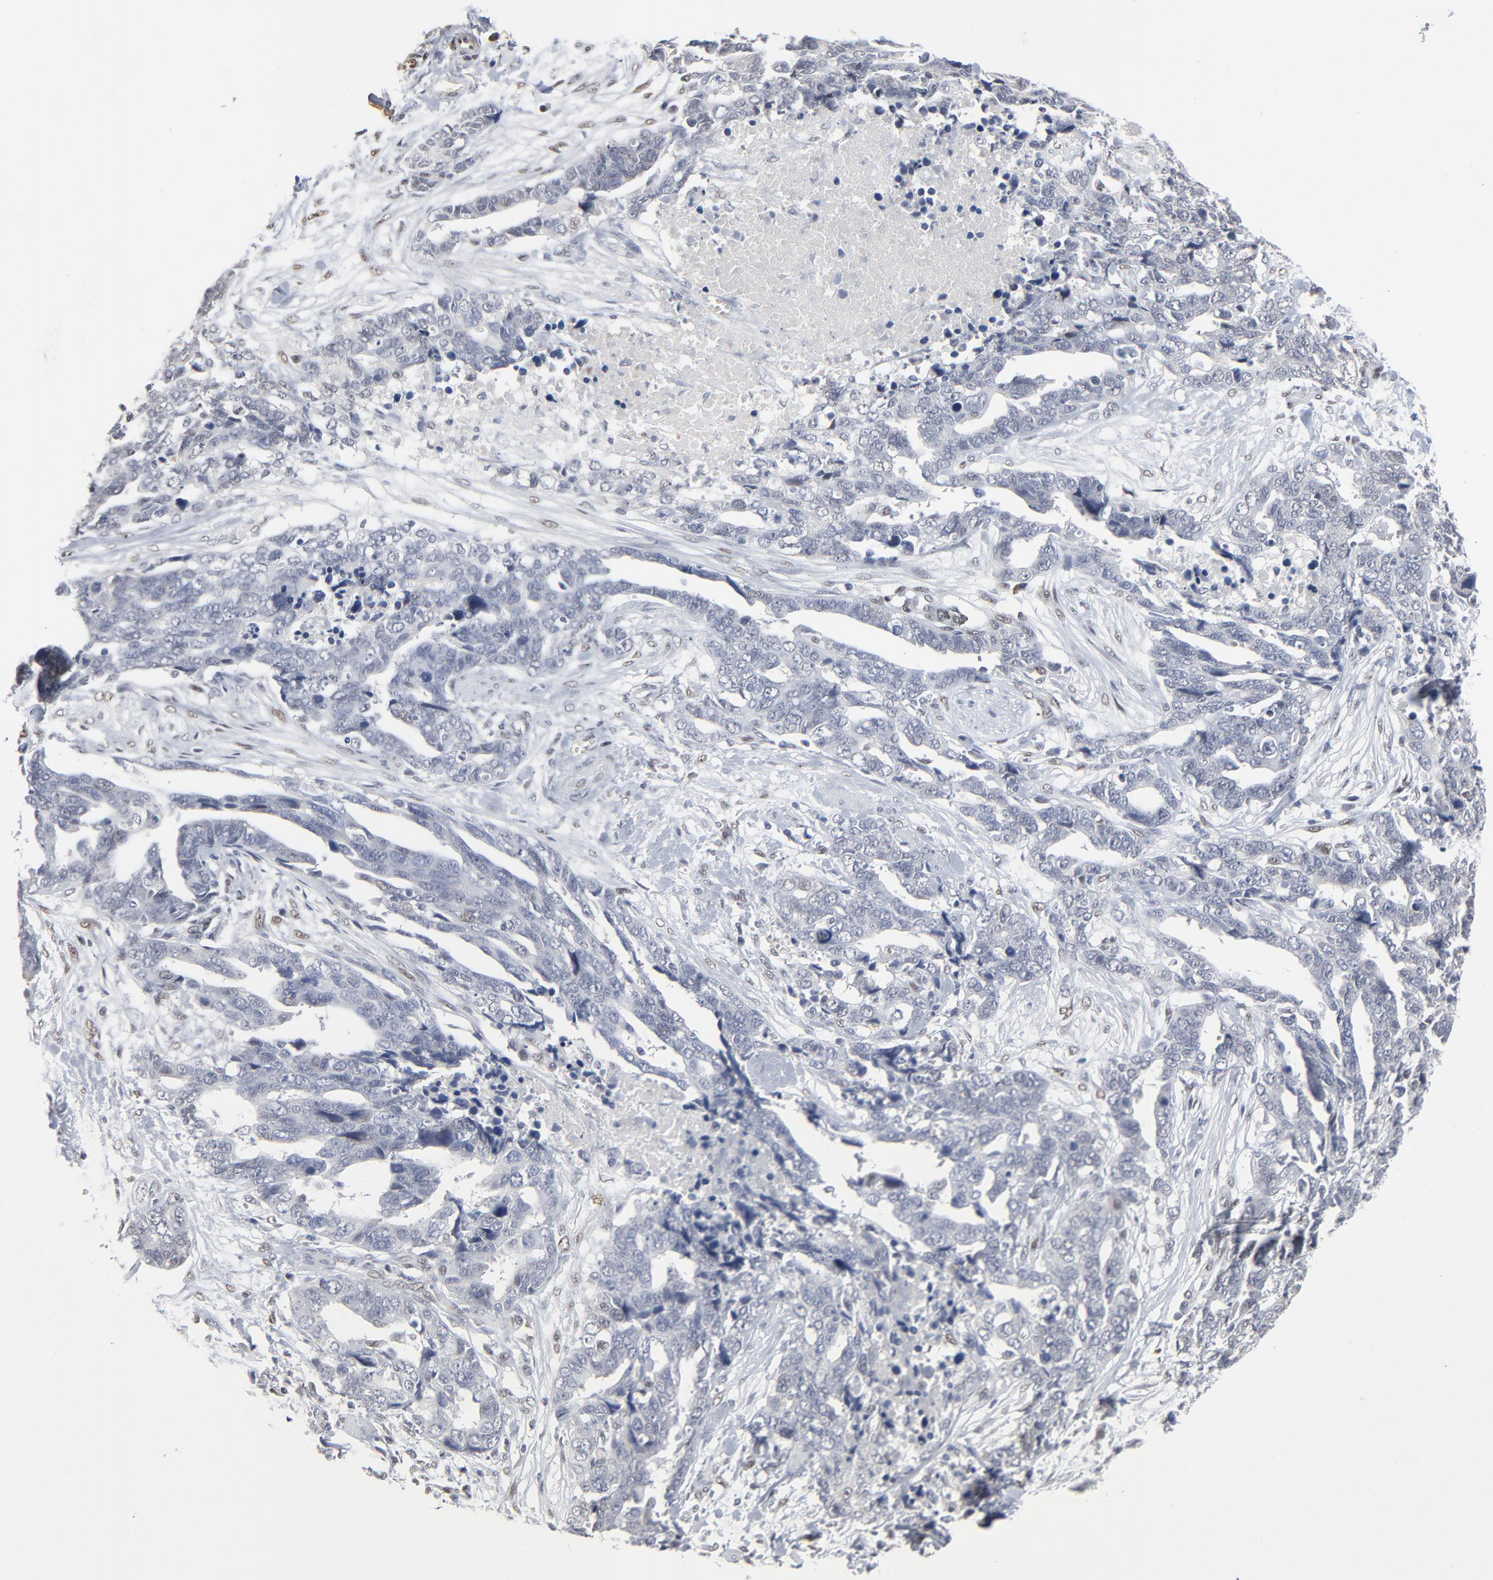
{"staining": {"intensity": "negative", "quantity": "none", "location": "none"}, "tissue": "ovarian cancer", "cell_type": "Tumor cells", "image_type": "cancer", "snomed": [{"axis": "morphology", "description": "Normal tissue, NOS"}, {"axis": "morphology", "description": "Cystadenocarcinoma, serous, NOS"}, {"axis": "topography", "description": "Fallopian tube"}, {"axis": "topography", "description": "Ovary"}], "caption": "Immunohistochemistry (IHC) micrograph of human ovarian serous cystadenocarcinoma stained for a protein (brown), which reveals no positivity in tumor cells. The staining was performed using DAB to visualize the protein expression in brown, while the nuclei were stained in blue with hematoxylin (Magnification: 20x).", "gene": "ATF7", "patient": {"sex": "female", "age": 56}}